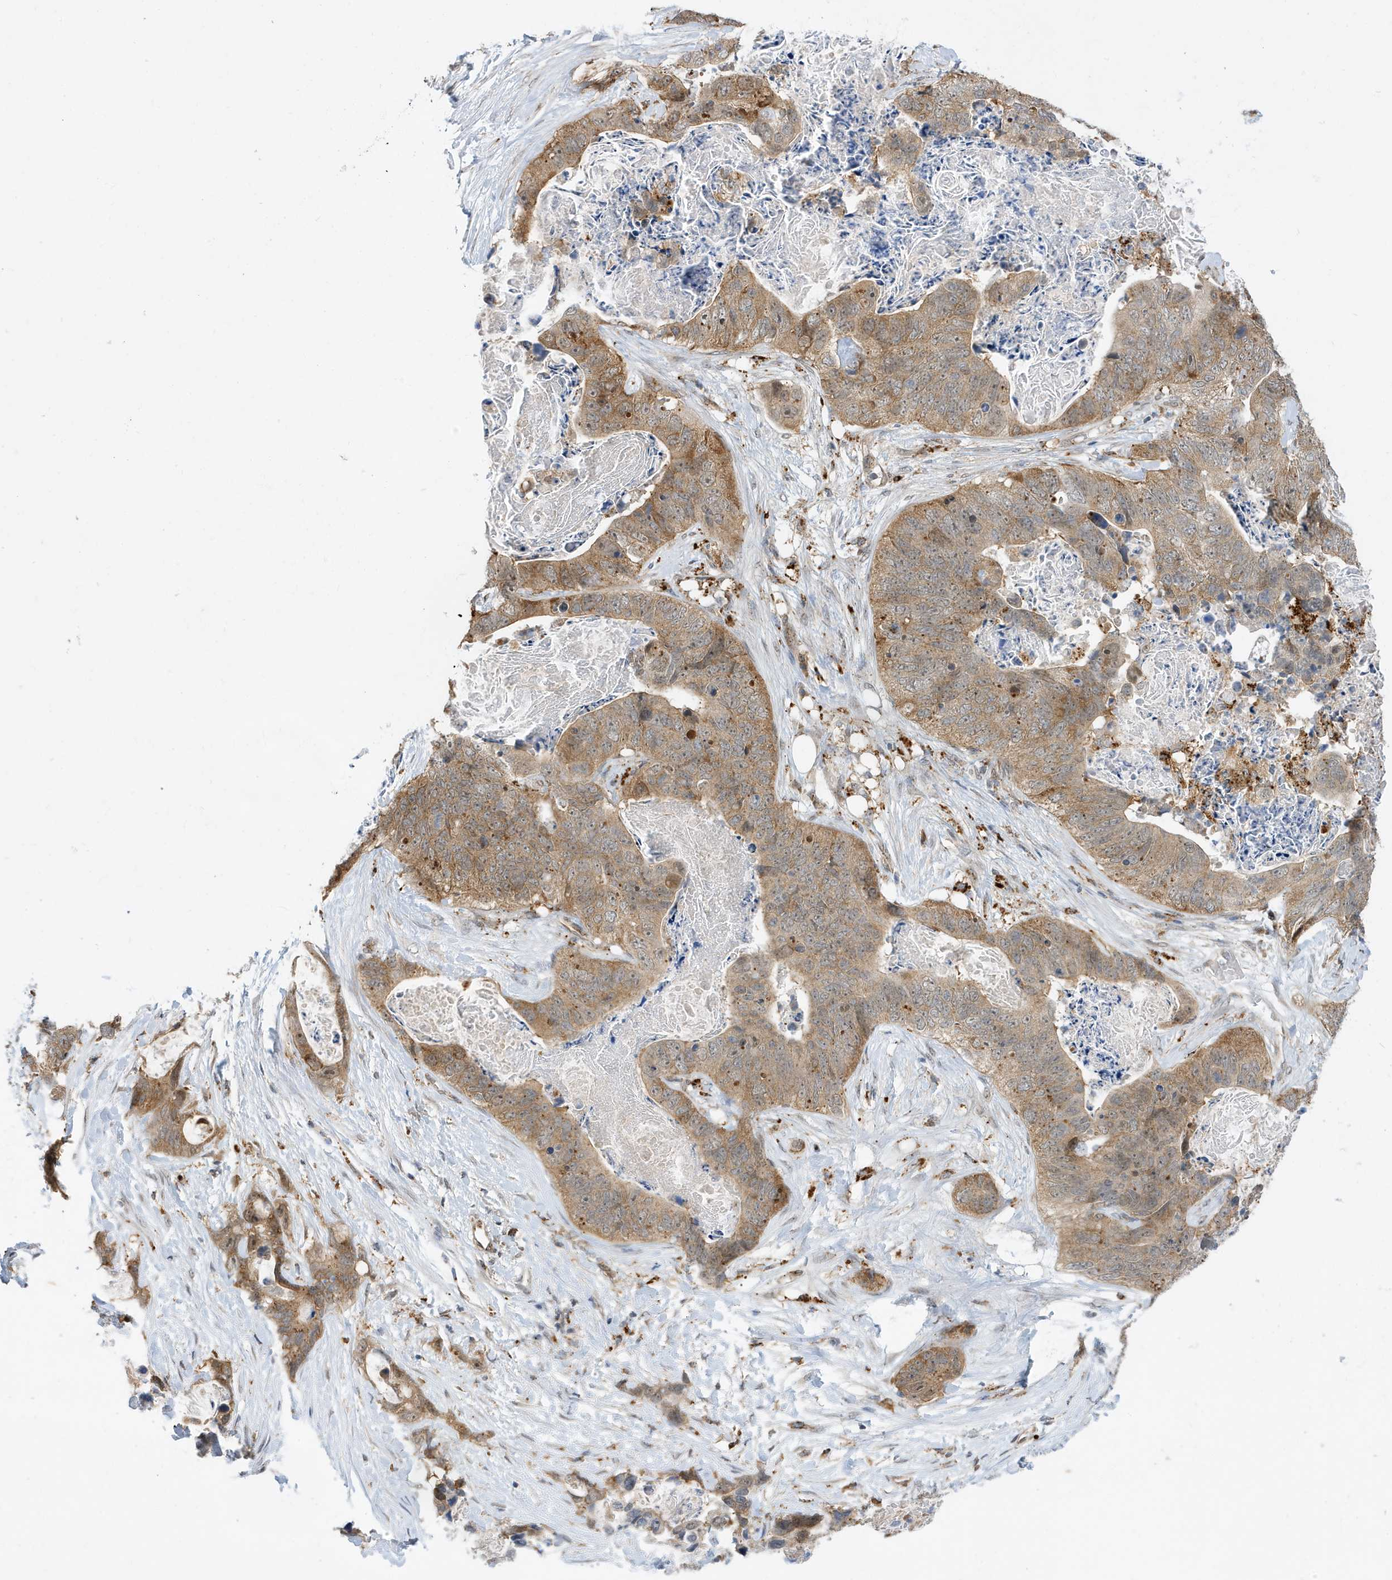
{"staining": {"intensity": "moderate", "quantity": ">75%", "location": "cytoplasmic/membranous"}, "tissue": "stomach cancer", "cell_type": "Tumor cells", "image_type": "cancer", "snomed": [{"axis": "morphology", "description": "Adenocarcinoma, NOS"}, {"axis": "topography", "description": "Stomach"}], "caption": "This micrograph shows stomach adenocarcinoma stained with IHC to label a protein in brown. The cytoplasmic/membranous of tumor cells show moderate positivity for the protein. Nuclei are counter-stained blue.", "gene": "ZNF507", "patient": {"sex": "female", "age": 89}}